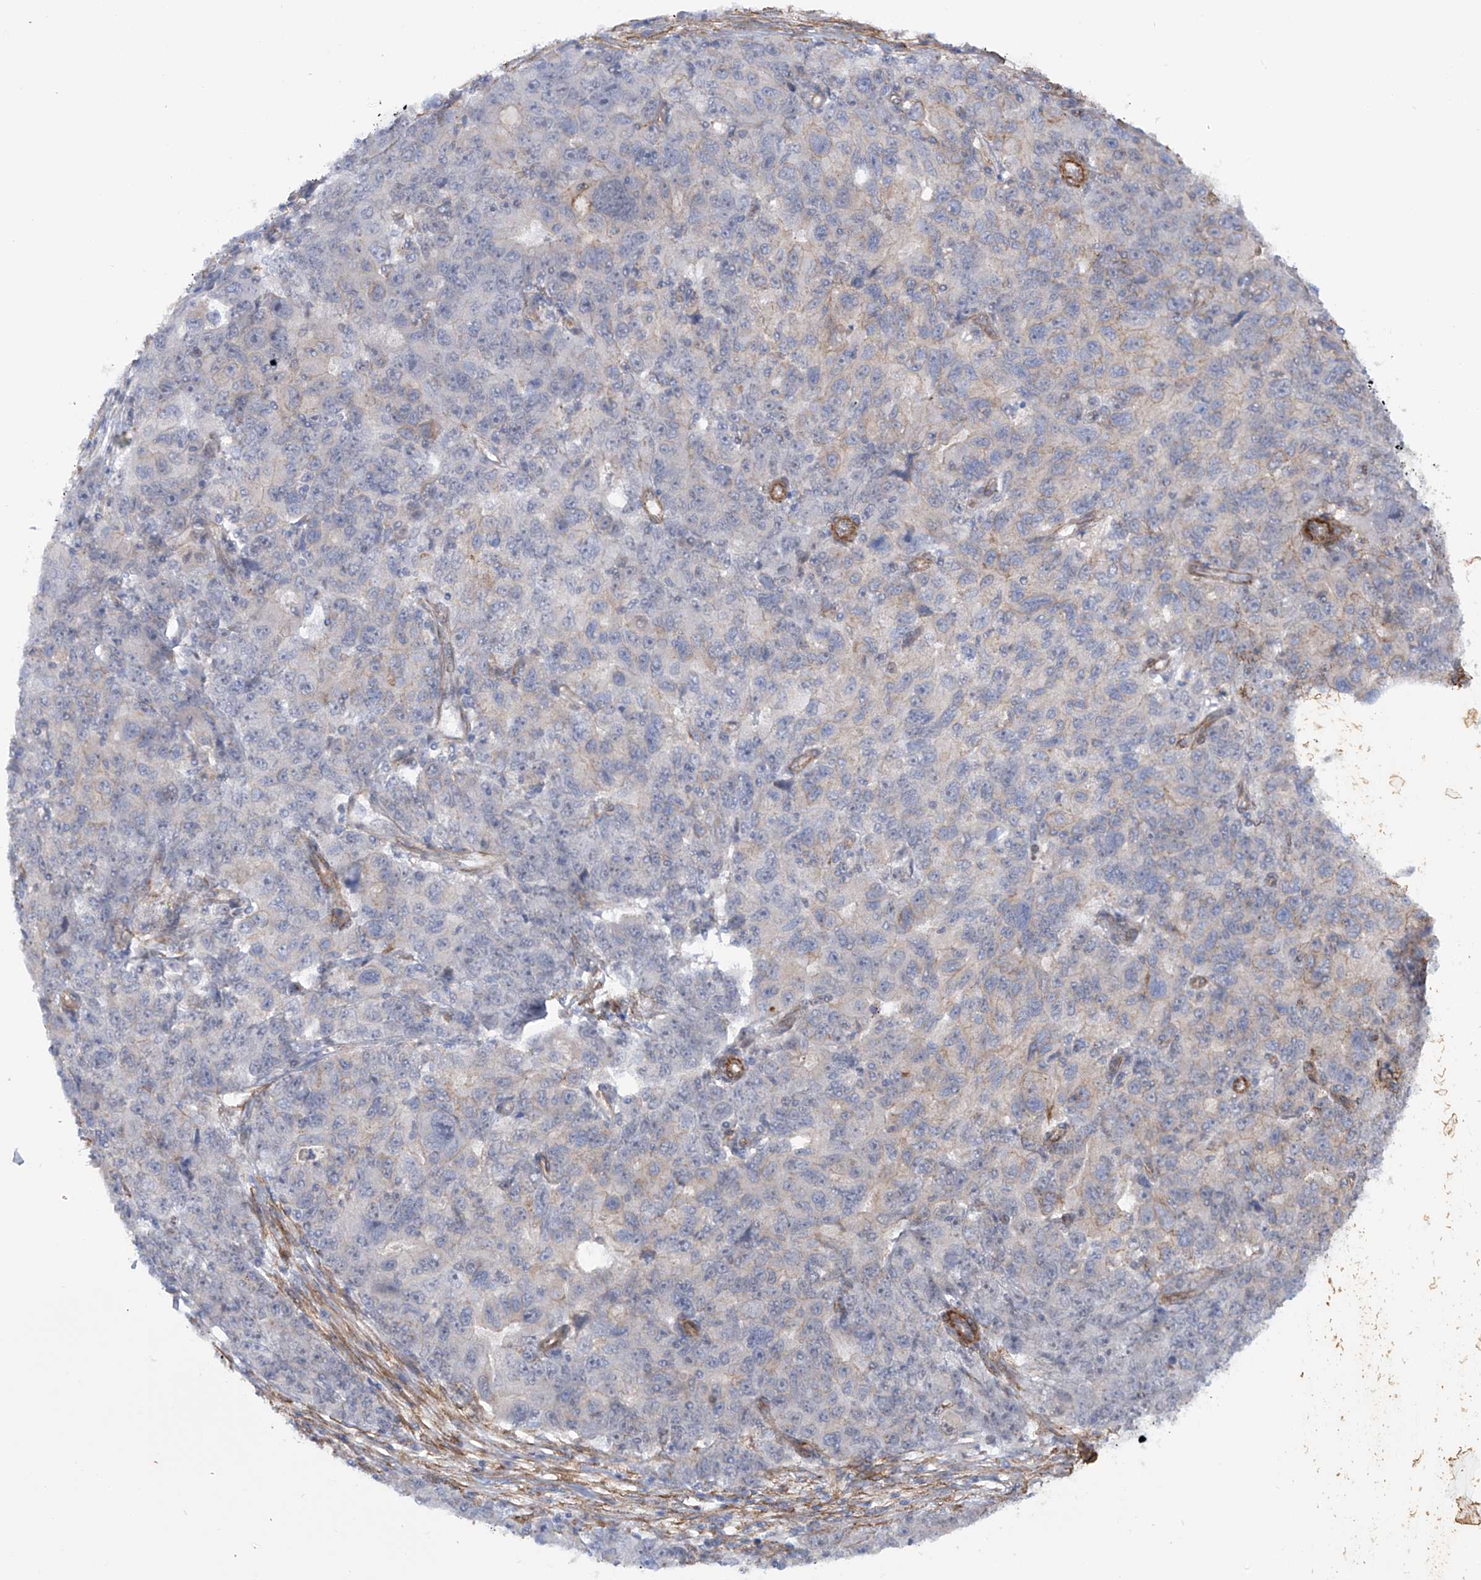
{"staining": {"intensity": "negative", "quantity": "none", "location": "none"}, "tissue": "ovarian cancer", "cell_type": "Tumor cells", "image_type": "cancer", "snomed": [{"axis": "morphology", "description": "Carcinoma, endometroid"}, {"axis": "topography", "description": "Ovary"}], "caption": "This is a histopathology image of immunohistochemistry (IHC) staining of ovarian cancer, which shows no staining in tumor cells.", "gene": "ZNF490", "patient": {"sex": "female", "age": 42}}